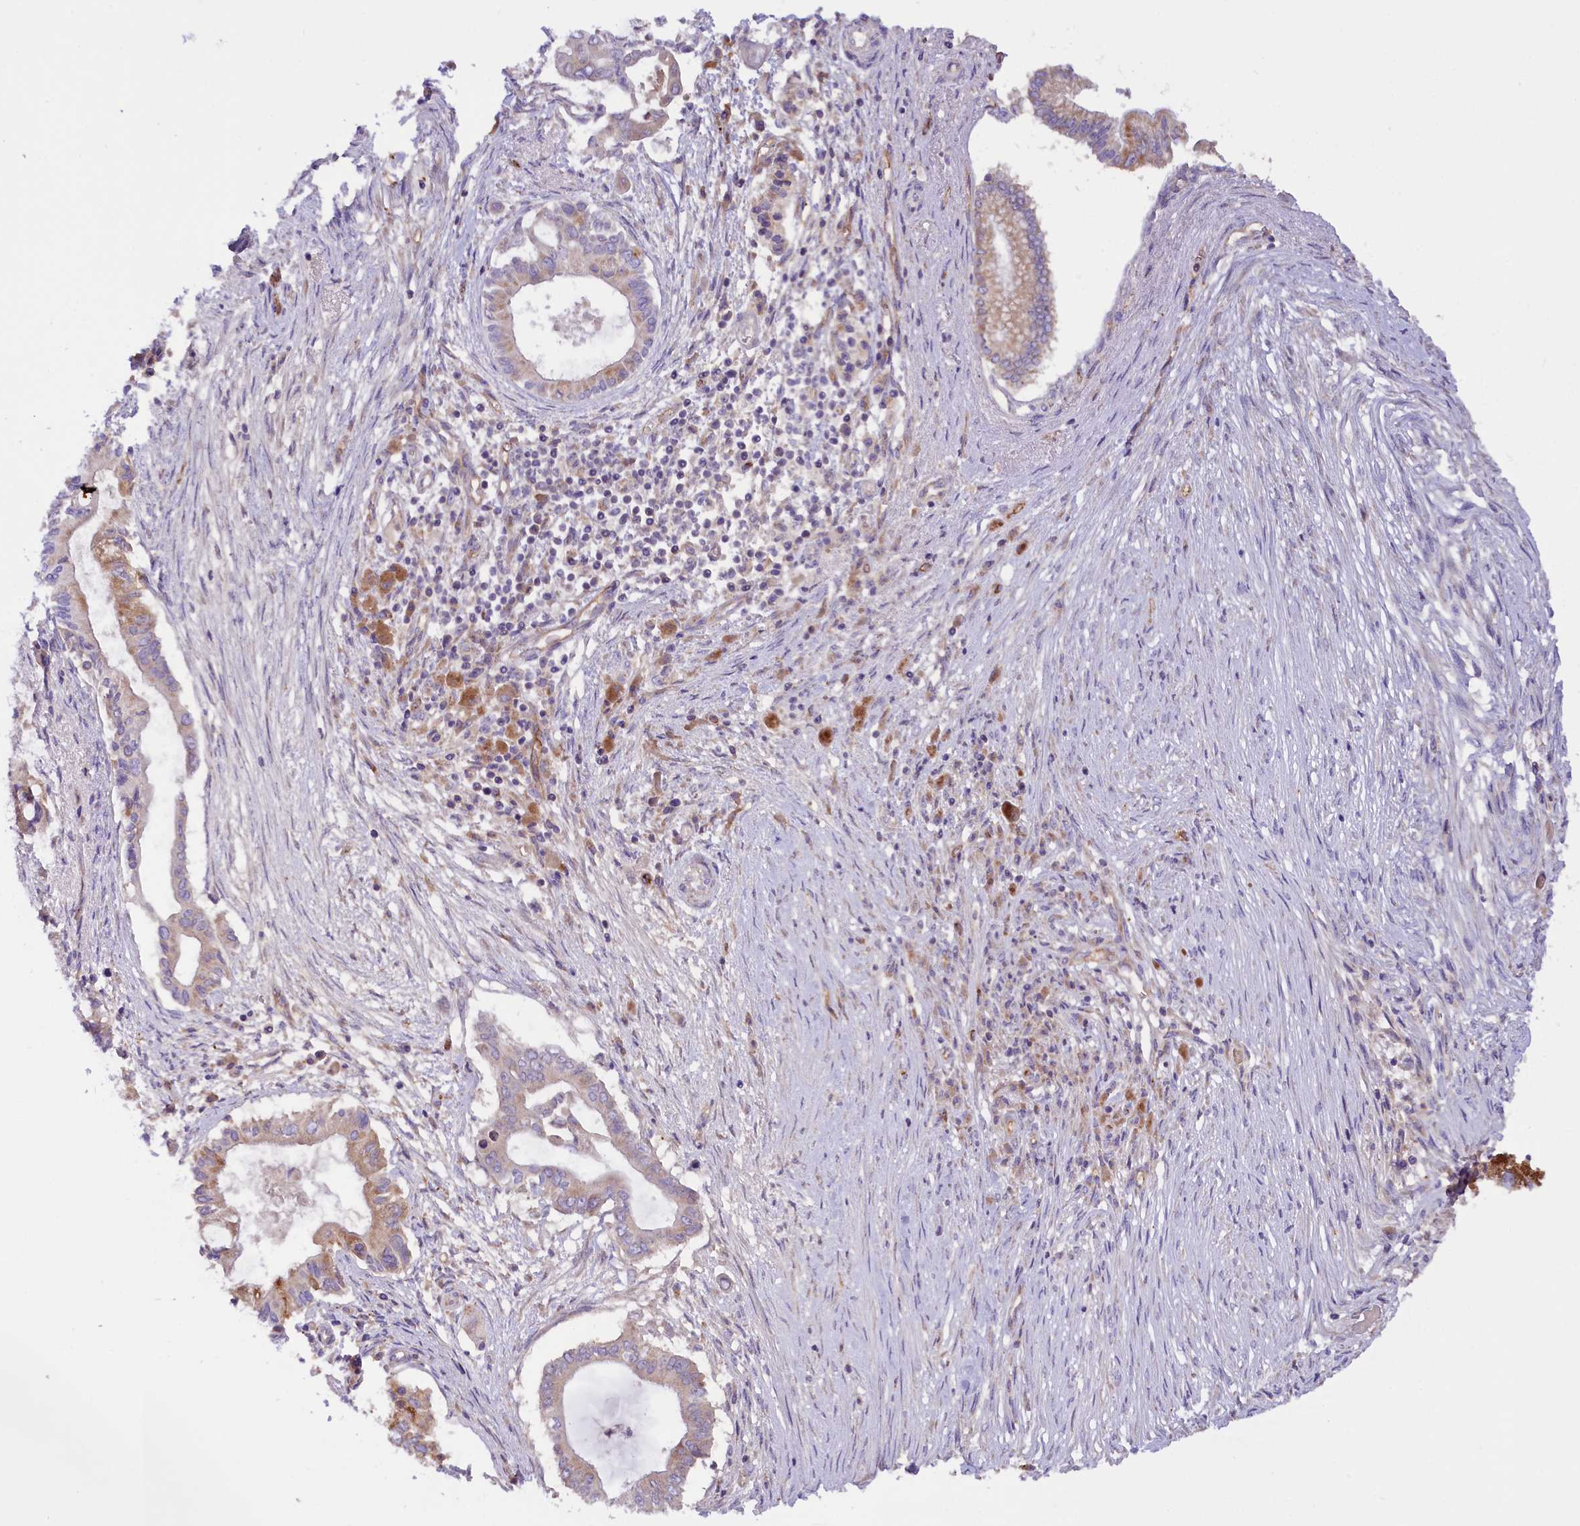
{"staining": {"intensity": "weak", "quantity": "25%-75%", "location": "cytoplasmic/membranous"}, "tissue": "pancreatic cancer", "cell_type": "Tumor cells", "image_type": "cancer", "snomed": [{"axis": "morphology", "description": "Adenocarcinoma, NOS"}, {"axis": "topography", "description": "Pancreas"}], "caption": "IHC micrograph of pancreatic adenocarcinoma stained for a protein (brown), which reveals low levels of weak cytoplasmic/membranous staining in approximately 25%-75% of tumor cells.", "gene": "DNAJB9", "patient": {"sex": "male", "age": 68}}